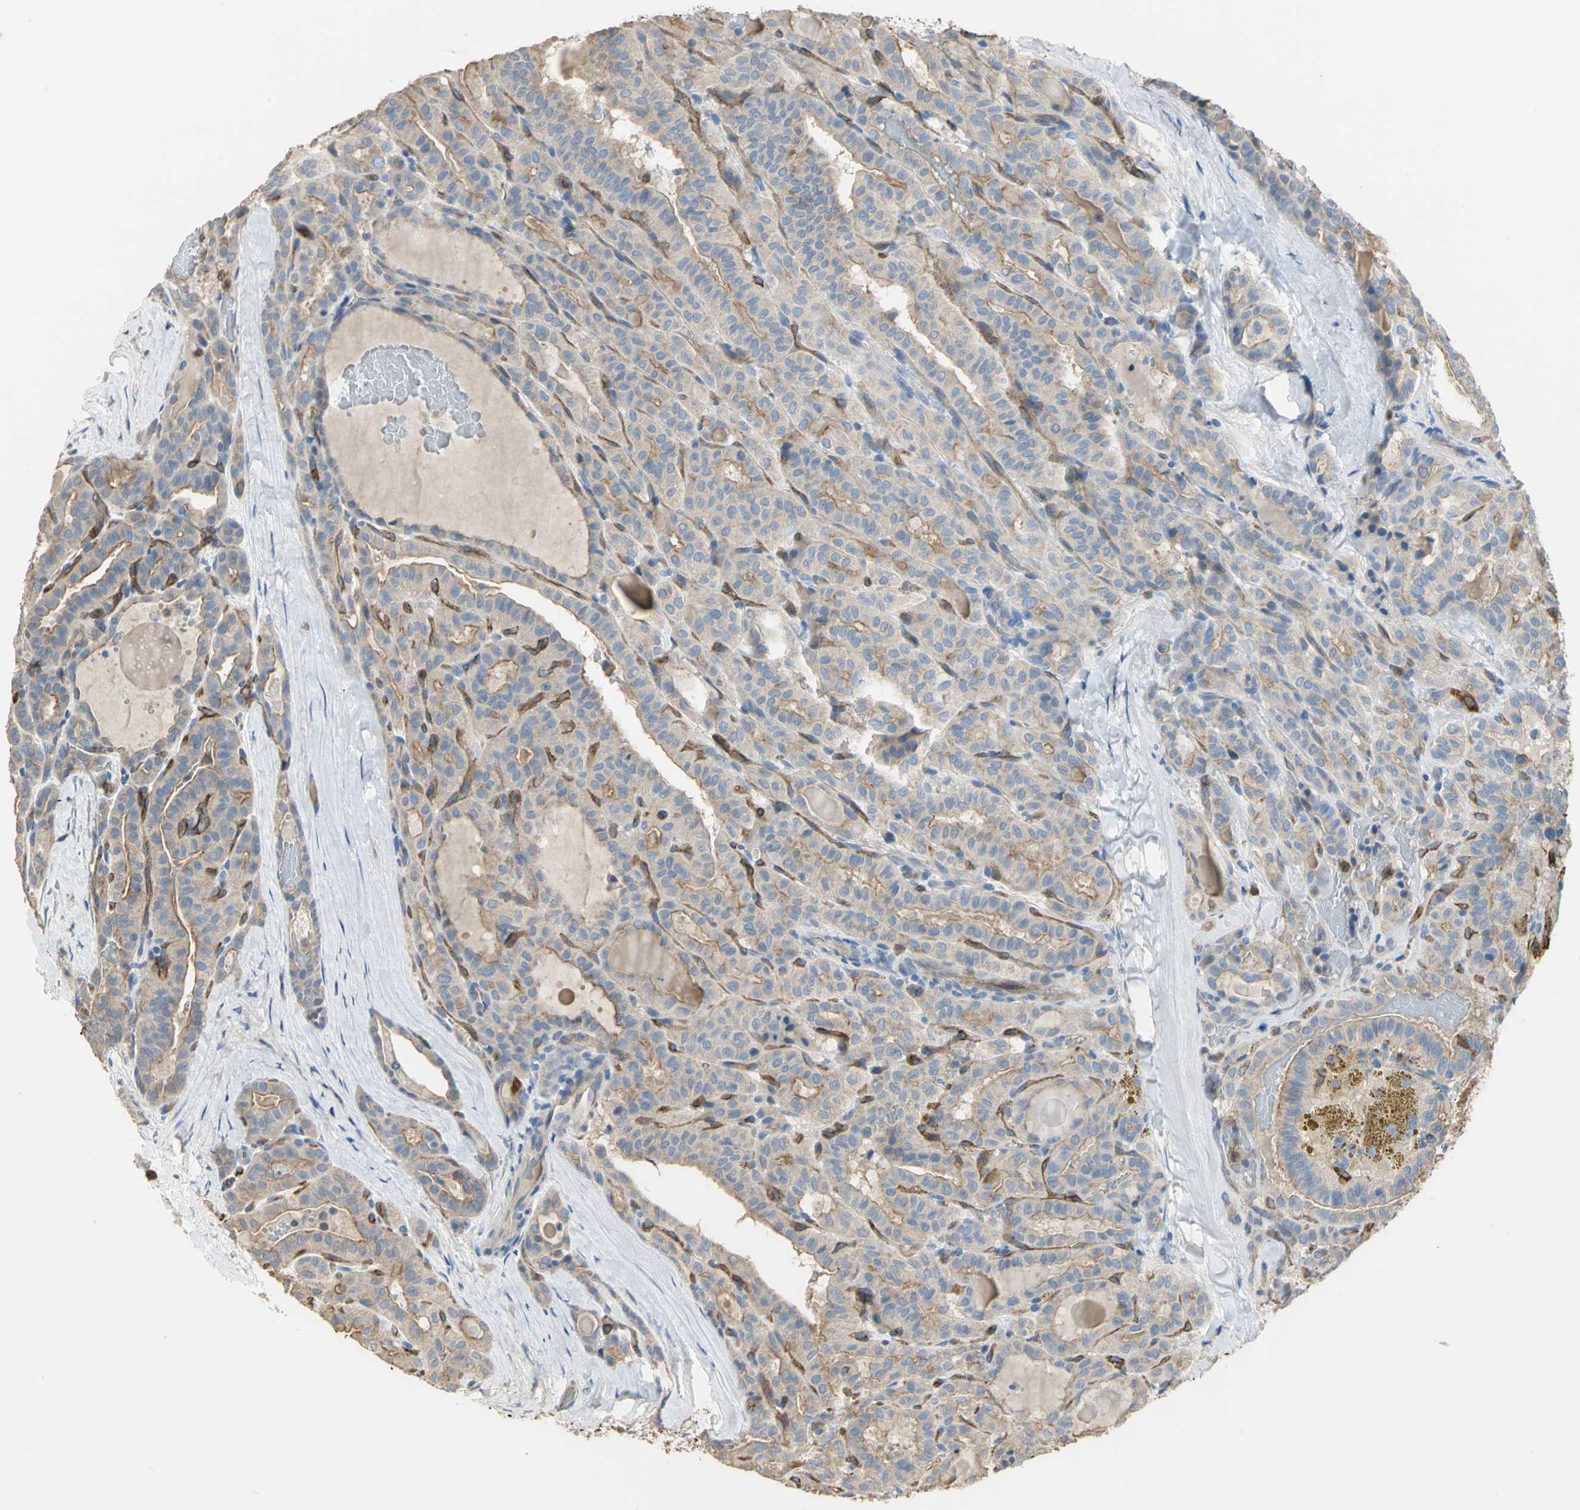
{"staining": {"intensity": "negative", "quantity": "none", "location": "none"}, "tissue": "thyroid cancer", "cell_type": "Tumor cells", "image_type": "cancer", "snomed": [{"axis": "morphology", "description": "Papillary adenocarcinoma, NOS"}, {"axis": "topography", "description": "Thyroid gland"}], "caption": "High magnification brightfield microscopy of thyroid cancer stained with DAB (3,3'-diaminobenzidine) (brown) and counterstained with hematoxylin (blue): tumor cells show no significant expression. (Brightfield microscopy of DAB (3,3'-diaminobenzidine) IHC at high magnification).", "gene": "DLGAP5", "patient": {"sex": "male", "age": 77}}